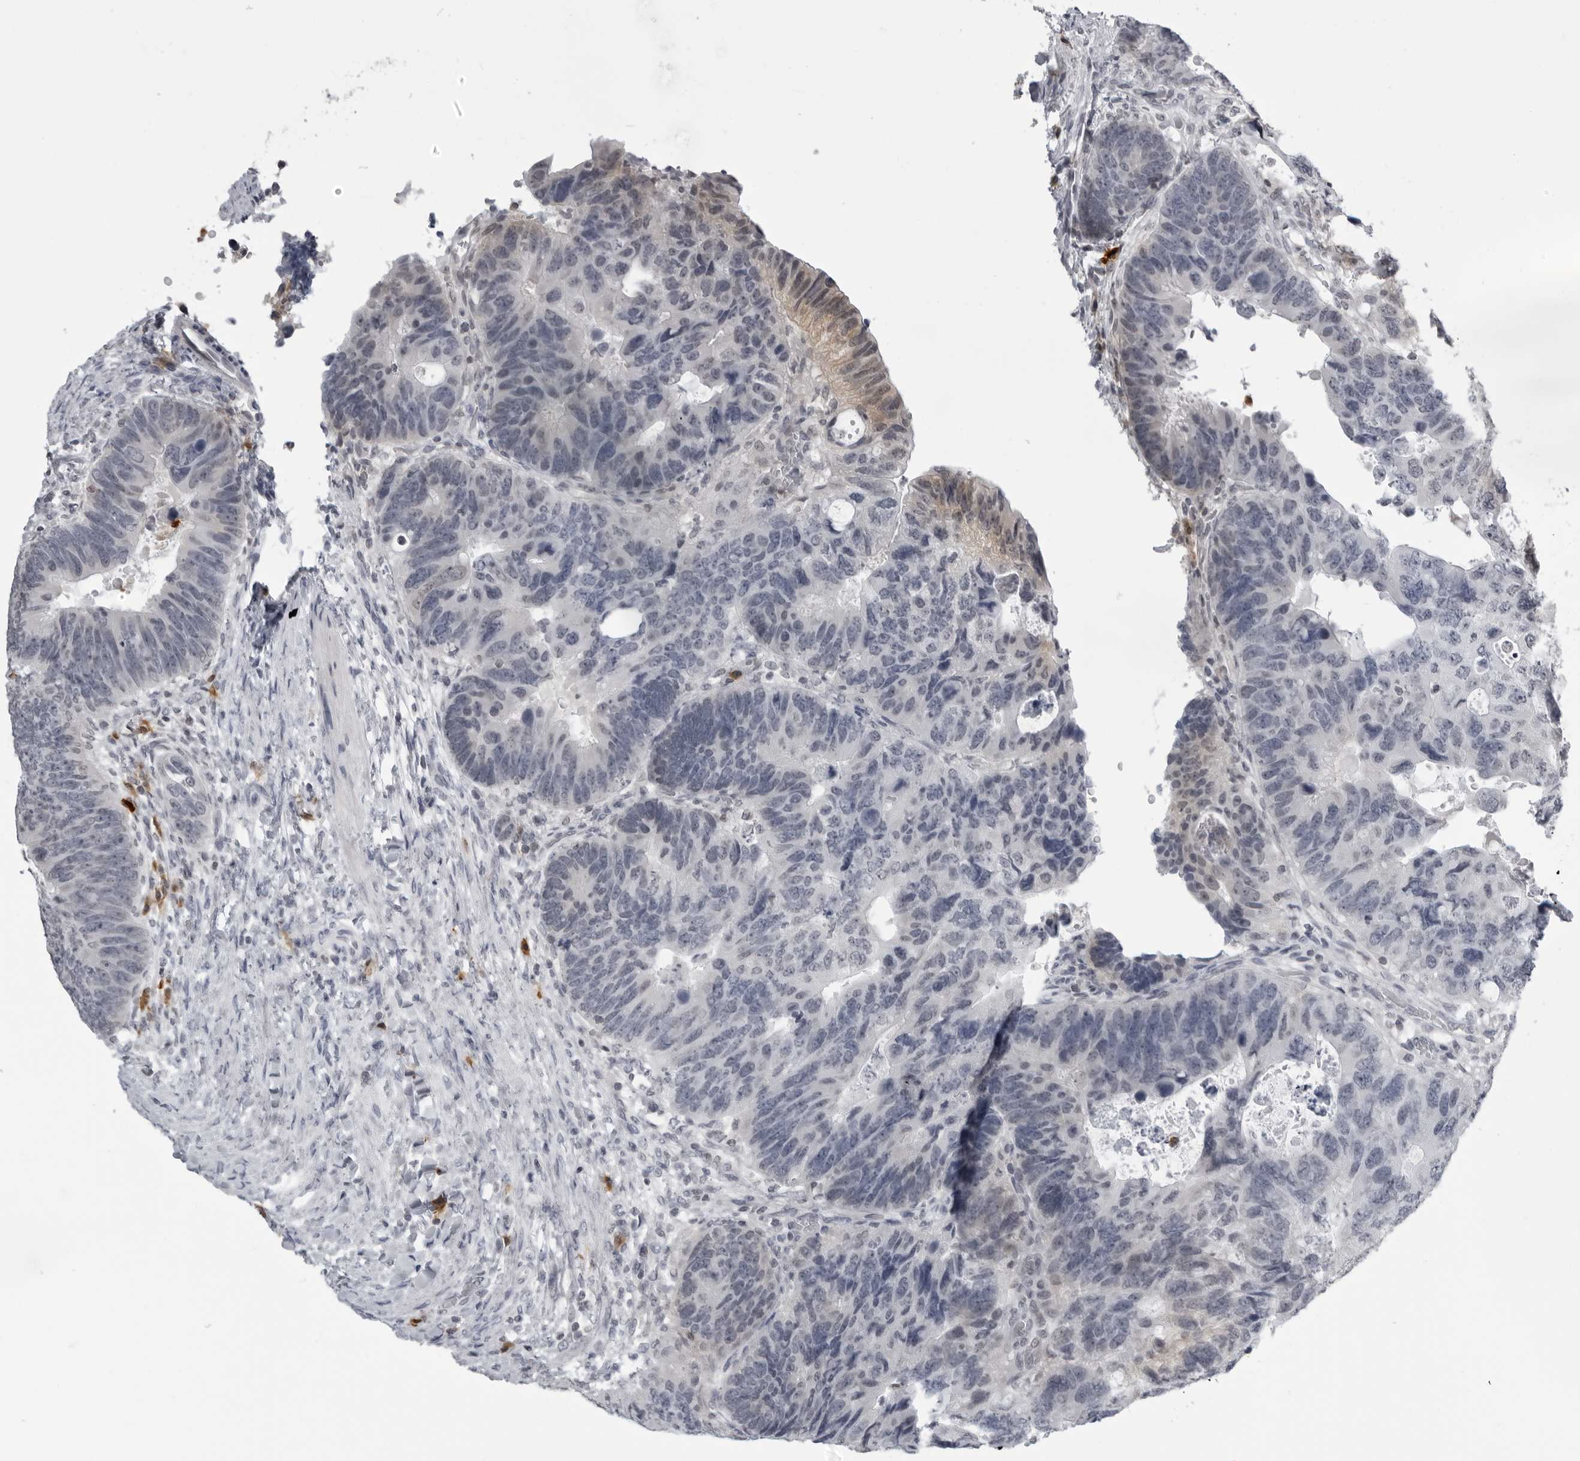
{"staining": {"intensity": "negative", "quantity": "none", "location": "none"}, "tissue": "colorectal cancer", "cell_type": "Tumor cells", "image_type": "cancer", "snomed": [{"axis": "morphology", "description": "Adenocarcinoma, NOS"}, {"axis": "topography", "description": "Rectum"}], "caption": "Immunohistochemical staining of human colorectal cancer (adenocarcinoma) demonstrates no significant expression in tumor cells.", "gene": "RTCA", "patient": {"sex": "male", "age": 59}}